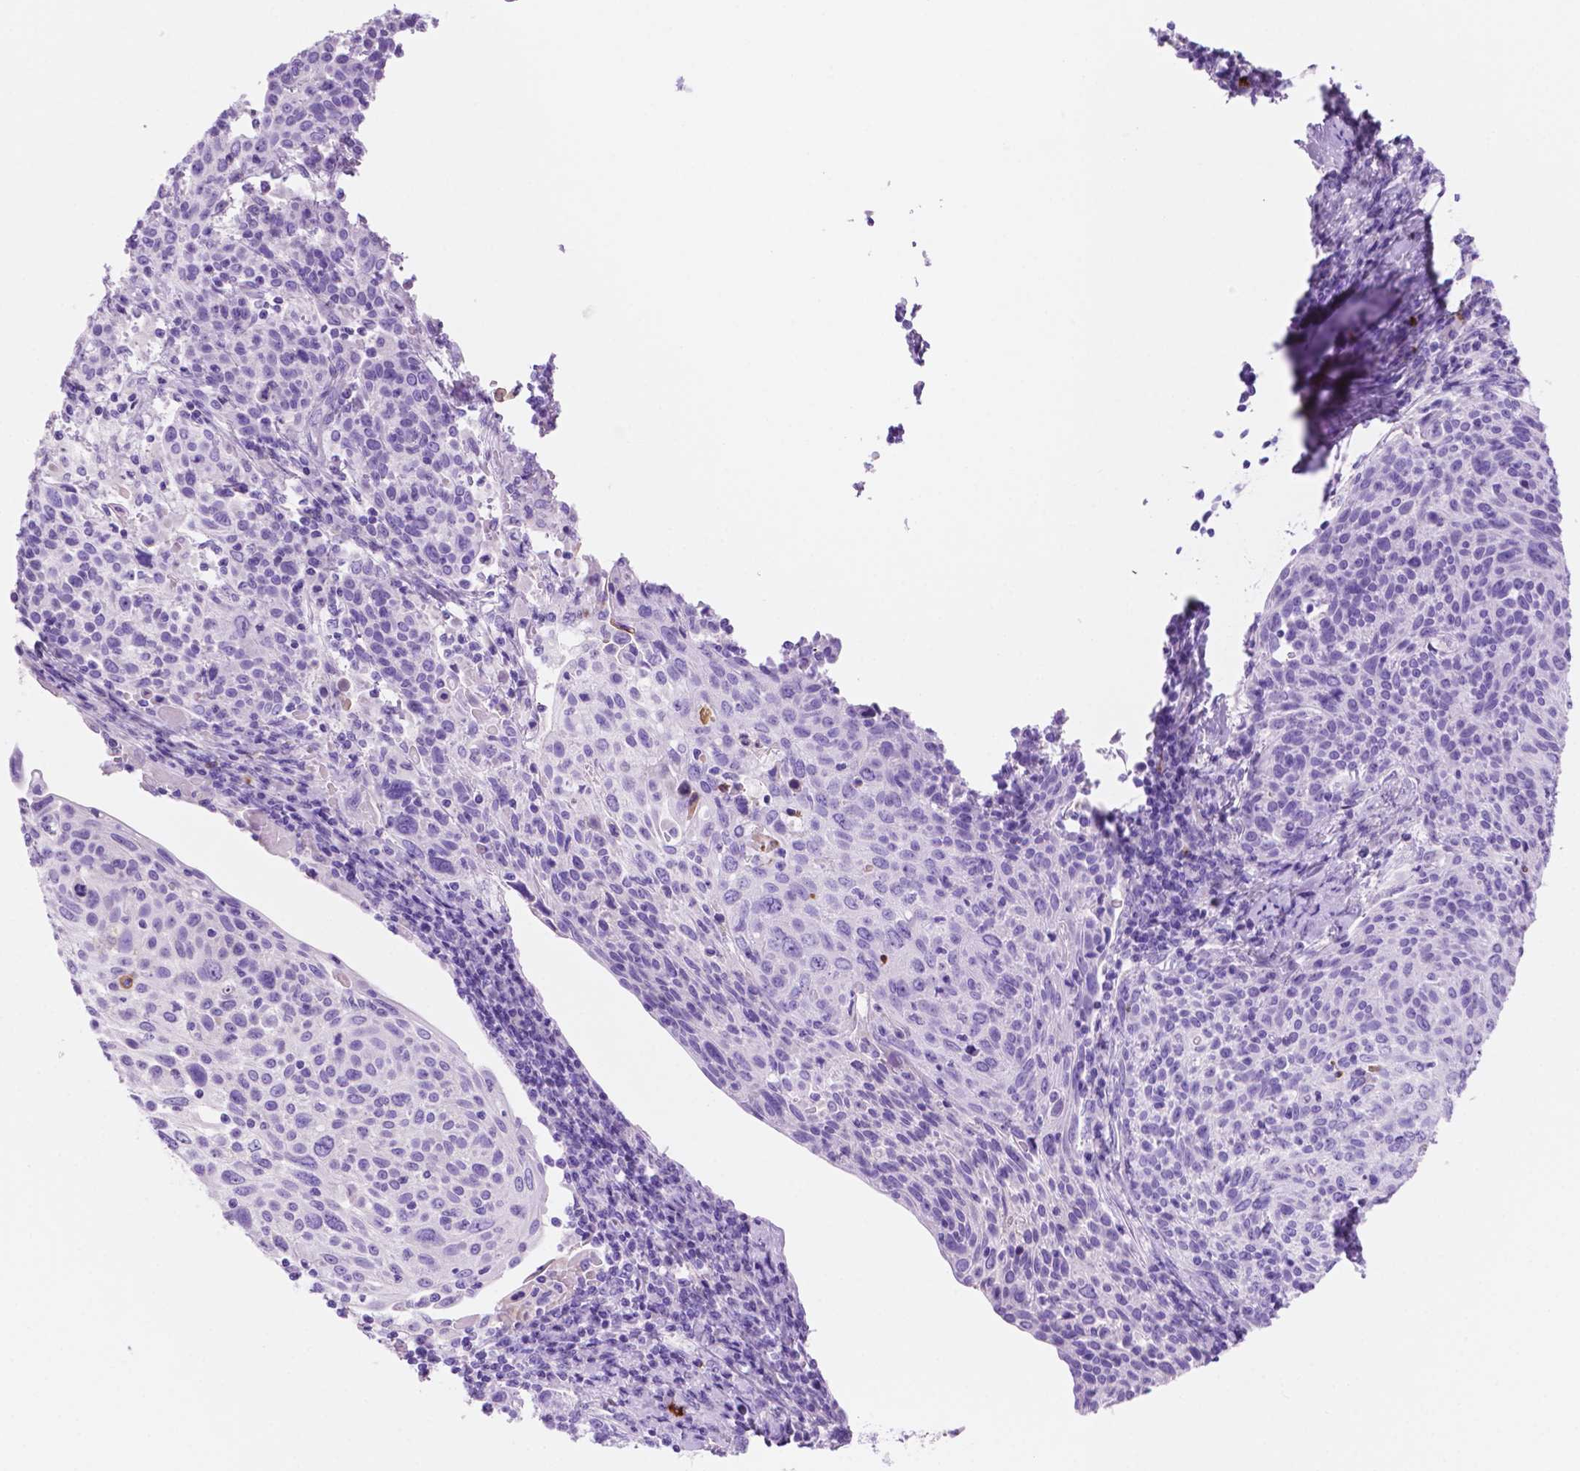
{"staining": {"intensity": "negative", "quantity": "none", "location": "none"}, "tissue": "cervical cancer", "cell_type": "Tumor cells", "image_type": "cancer", "snomed": [{"axis": "morphology", "description": "Squamous cell carcinoma, NOS"}, {"axis": "topography", "description": "Cervix"}], "caption": "High magnification brightfield microscopy of cervical squamous cell carcinoma stained with DAB (brown) and counterstained with hematoxylin (blue): tumor cells show no significant expression.", "gene": "FOXB2", "patient": {"sex": "female", "age": 61}}